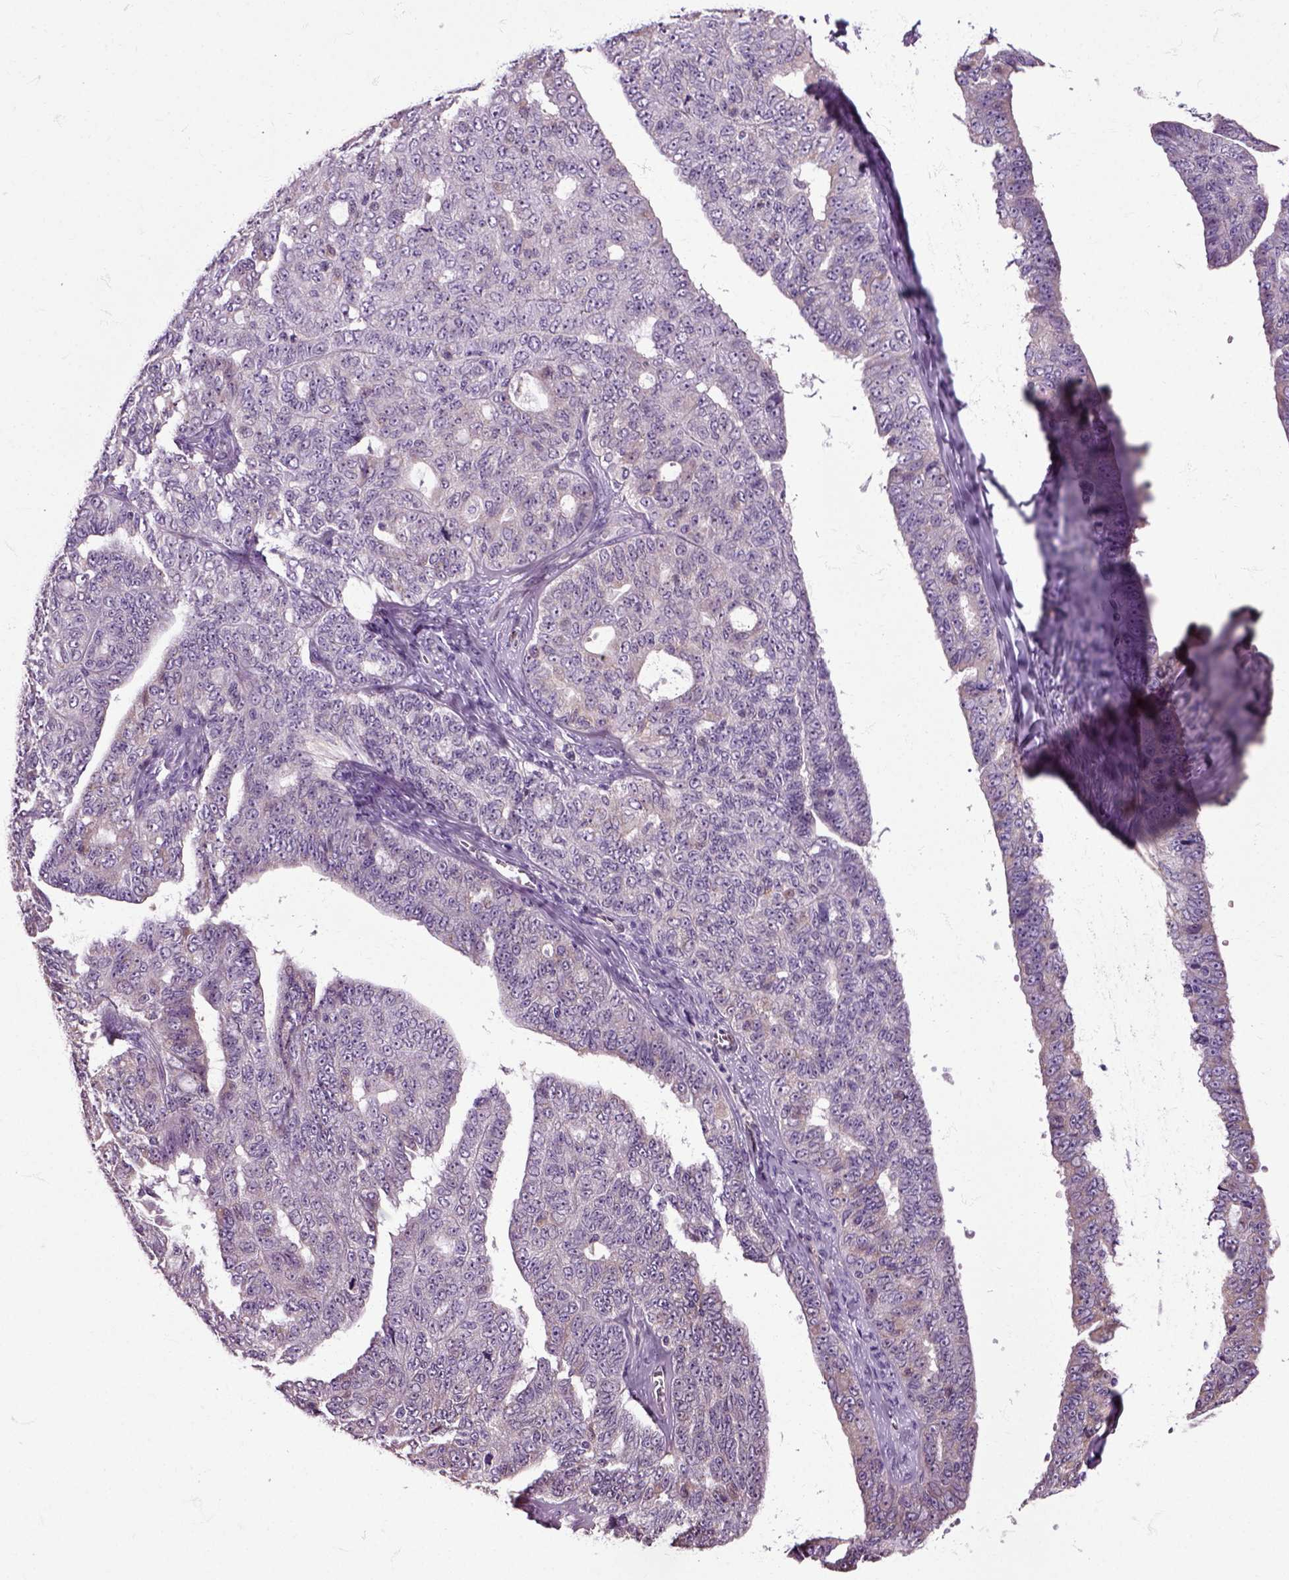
{"staining": {"intensity": "negative", "quantity": "none", "location": "none"}, "tissue": "ovarian cancer", "cell_type": "Tumor cells", "image_type": "cancer", "snomed": [{"axis": "morphology", "description": "Cystadenocarcinoma, serous, NOS"}, {"axis": "topography", "description": "Ovary"}], "caption": "Immunohistochemical staining of serous cystadenocarcinoma (ovarian) displays no significant expression in tumor cells. Brightfield microscopy of IHC stained with DAB (3,3'-diaminobenzidine) (brown) and hematoxylin (blue), captured at high magnification.", "gene": "HSPA2", "patient": {"sex": "female", "age": 71}}